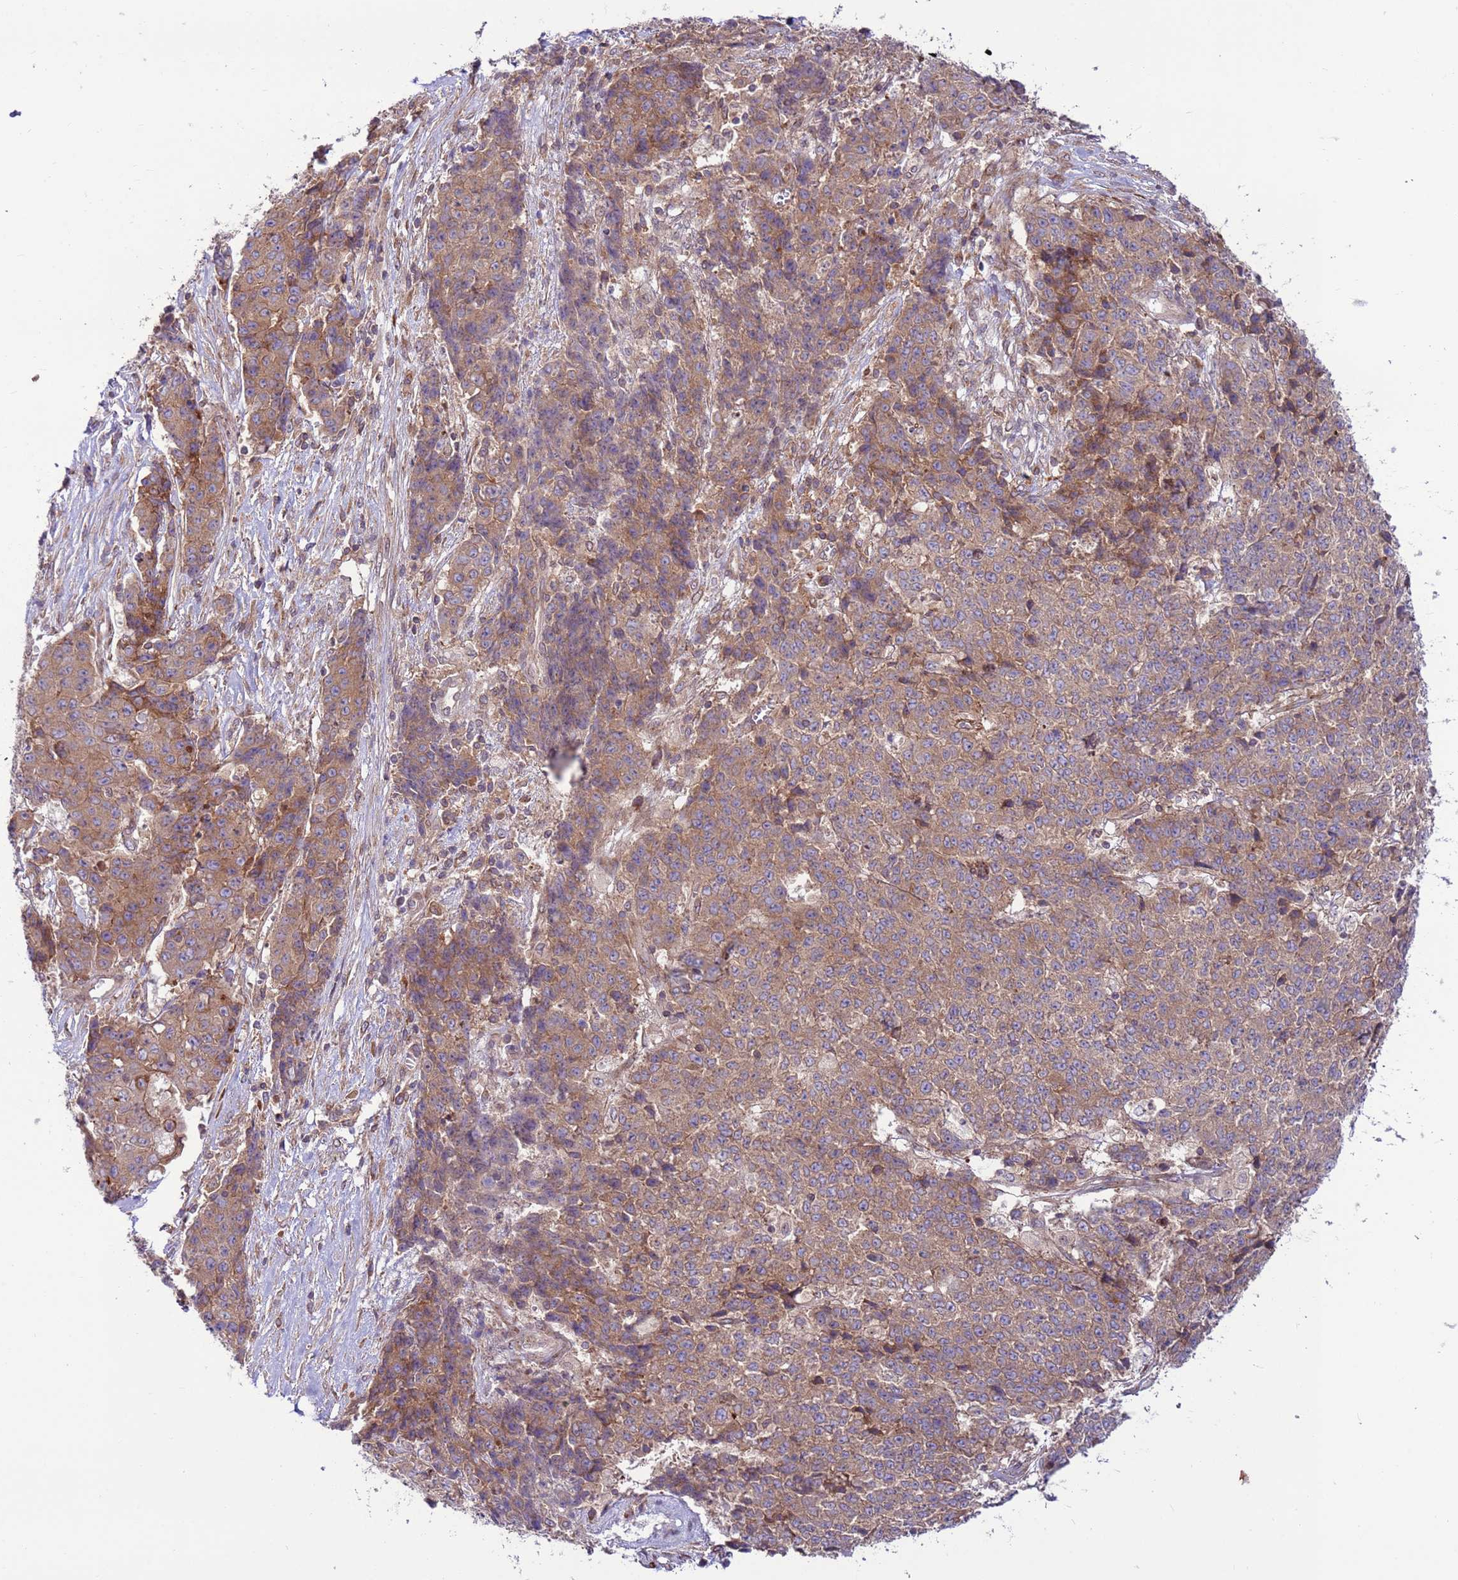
{"staining": {"intensity": "moderate", "quantity": ">75%", "location": "cytoplasmic/membranous"}, "tissue": "ovarian cancer", "cell_type": "Tumor cells", "image_type": "cancer", "snomed": [{"axis": "morphology", "description": "Carcinoma, endometroid"}, {"axis": "topography", "description": "Ovary"}], "caption": "Immunohistochemistry staining of ovarian cancer (endometroid carcinoma), which reveals medium levels of moderate cytoplasmic/membranous expression in about >75% of tumor cells indicating moderate cytoplasmic/membranous protein positivity. The staining was performed using DAB (brown) for protein detection and nuclei were counterstained in hematoxylin (blue).", "gene": "DDX19B", "patient": {"sex": "female", "age": 42}}